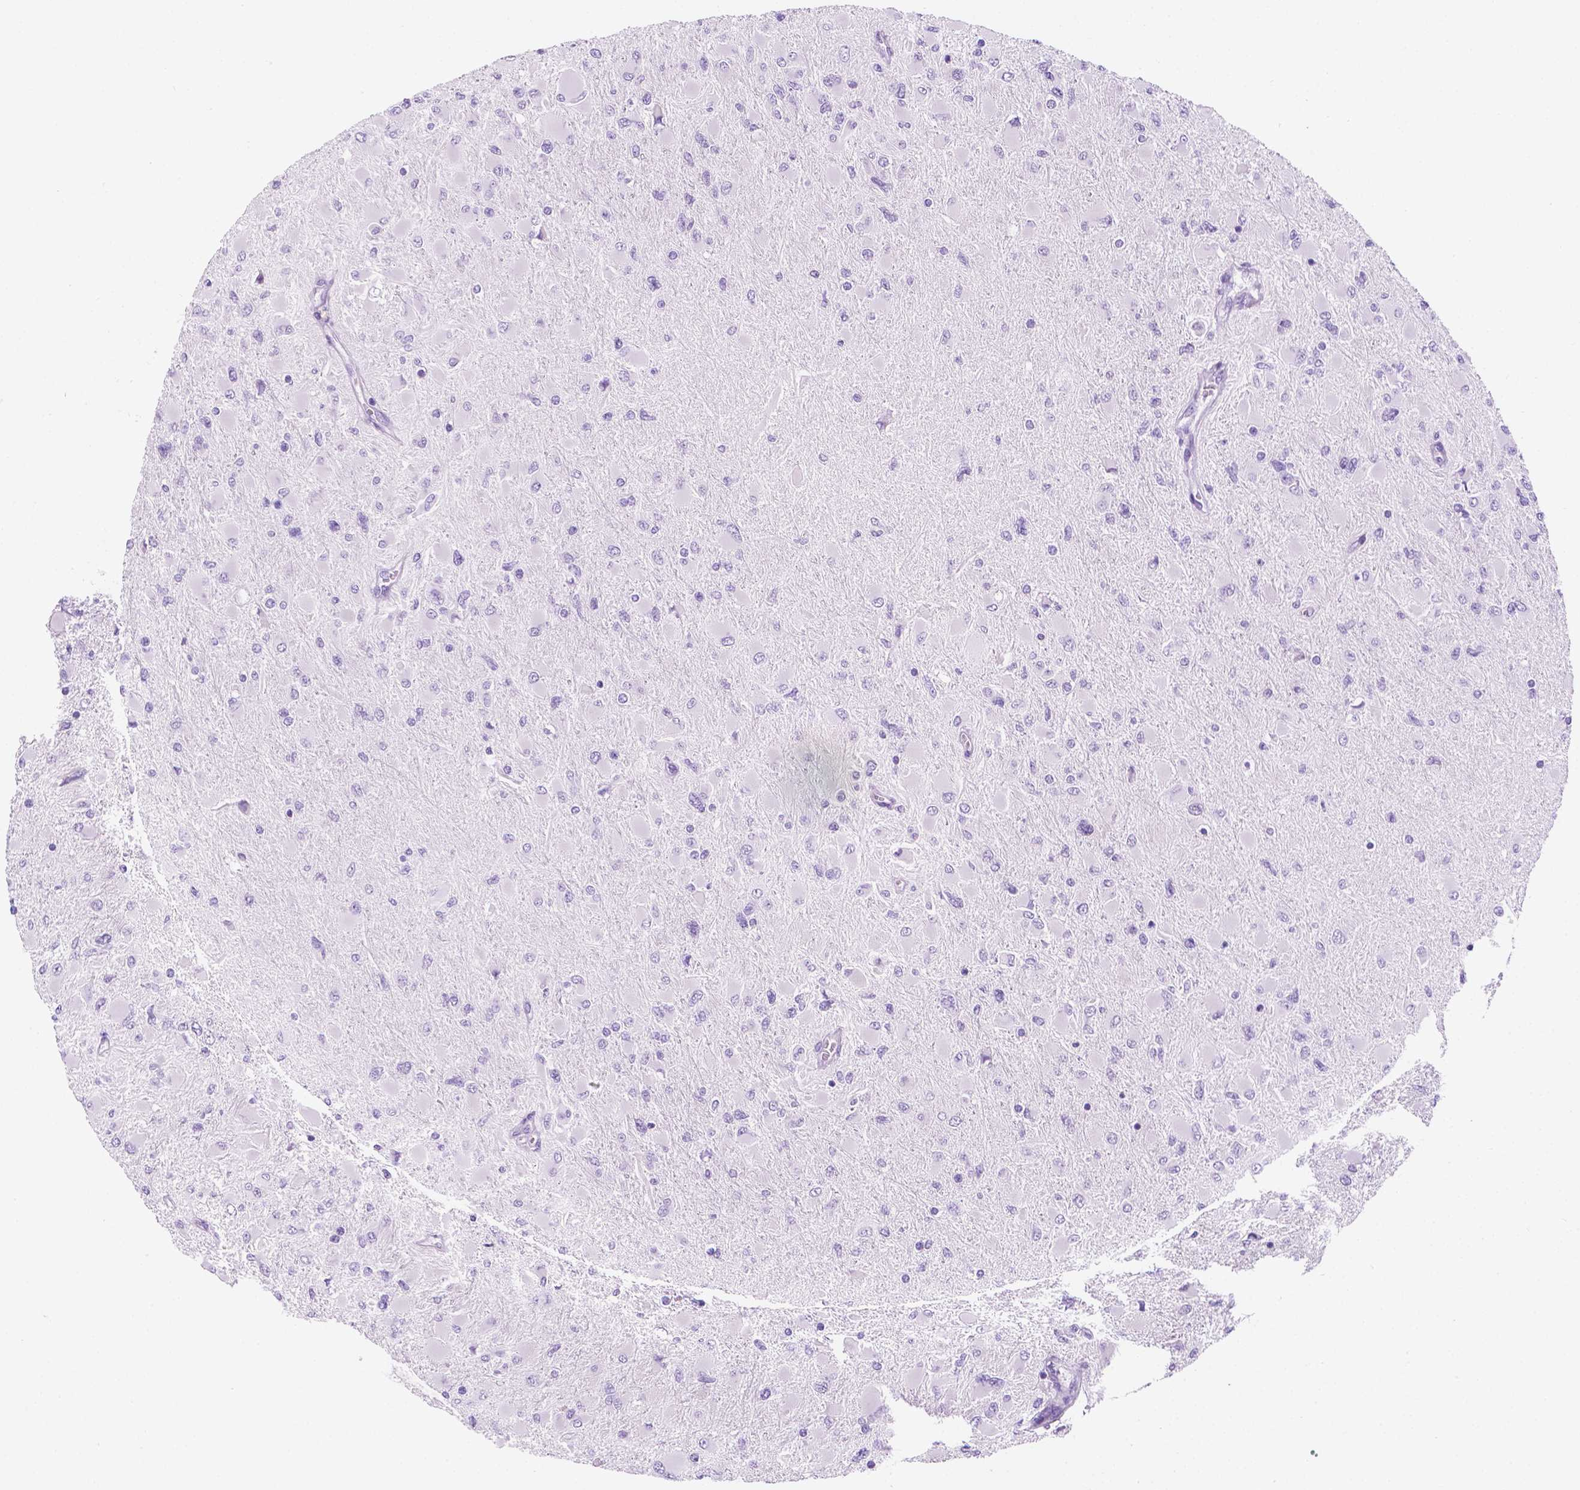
{"staining": {"intensity": "negative", "quantity": "none", "location": "none"}, "tissue": "glioma", "cell_type": "Tumor cells", "image_type": "cancer", "snomed": [{"axis": "morphology", "description": "Glioma, malignant, High grade"}, {"axis": "topography", "description": "Cerebral cortex"}], "caption": "Glioma was stained to show a protein in brown. There is no significant positivity in tumor cells. The staining is performed using DAB (3,3'-diaminobenzidine) brown chromogen with nuclei counter-stained in using hematoxylin.", "gene": "PPL", "patient": {"sex": "female", "age": 36}}